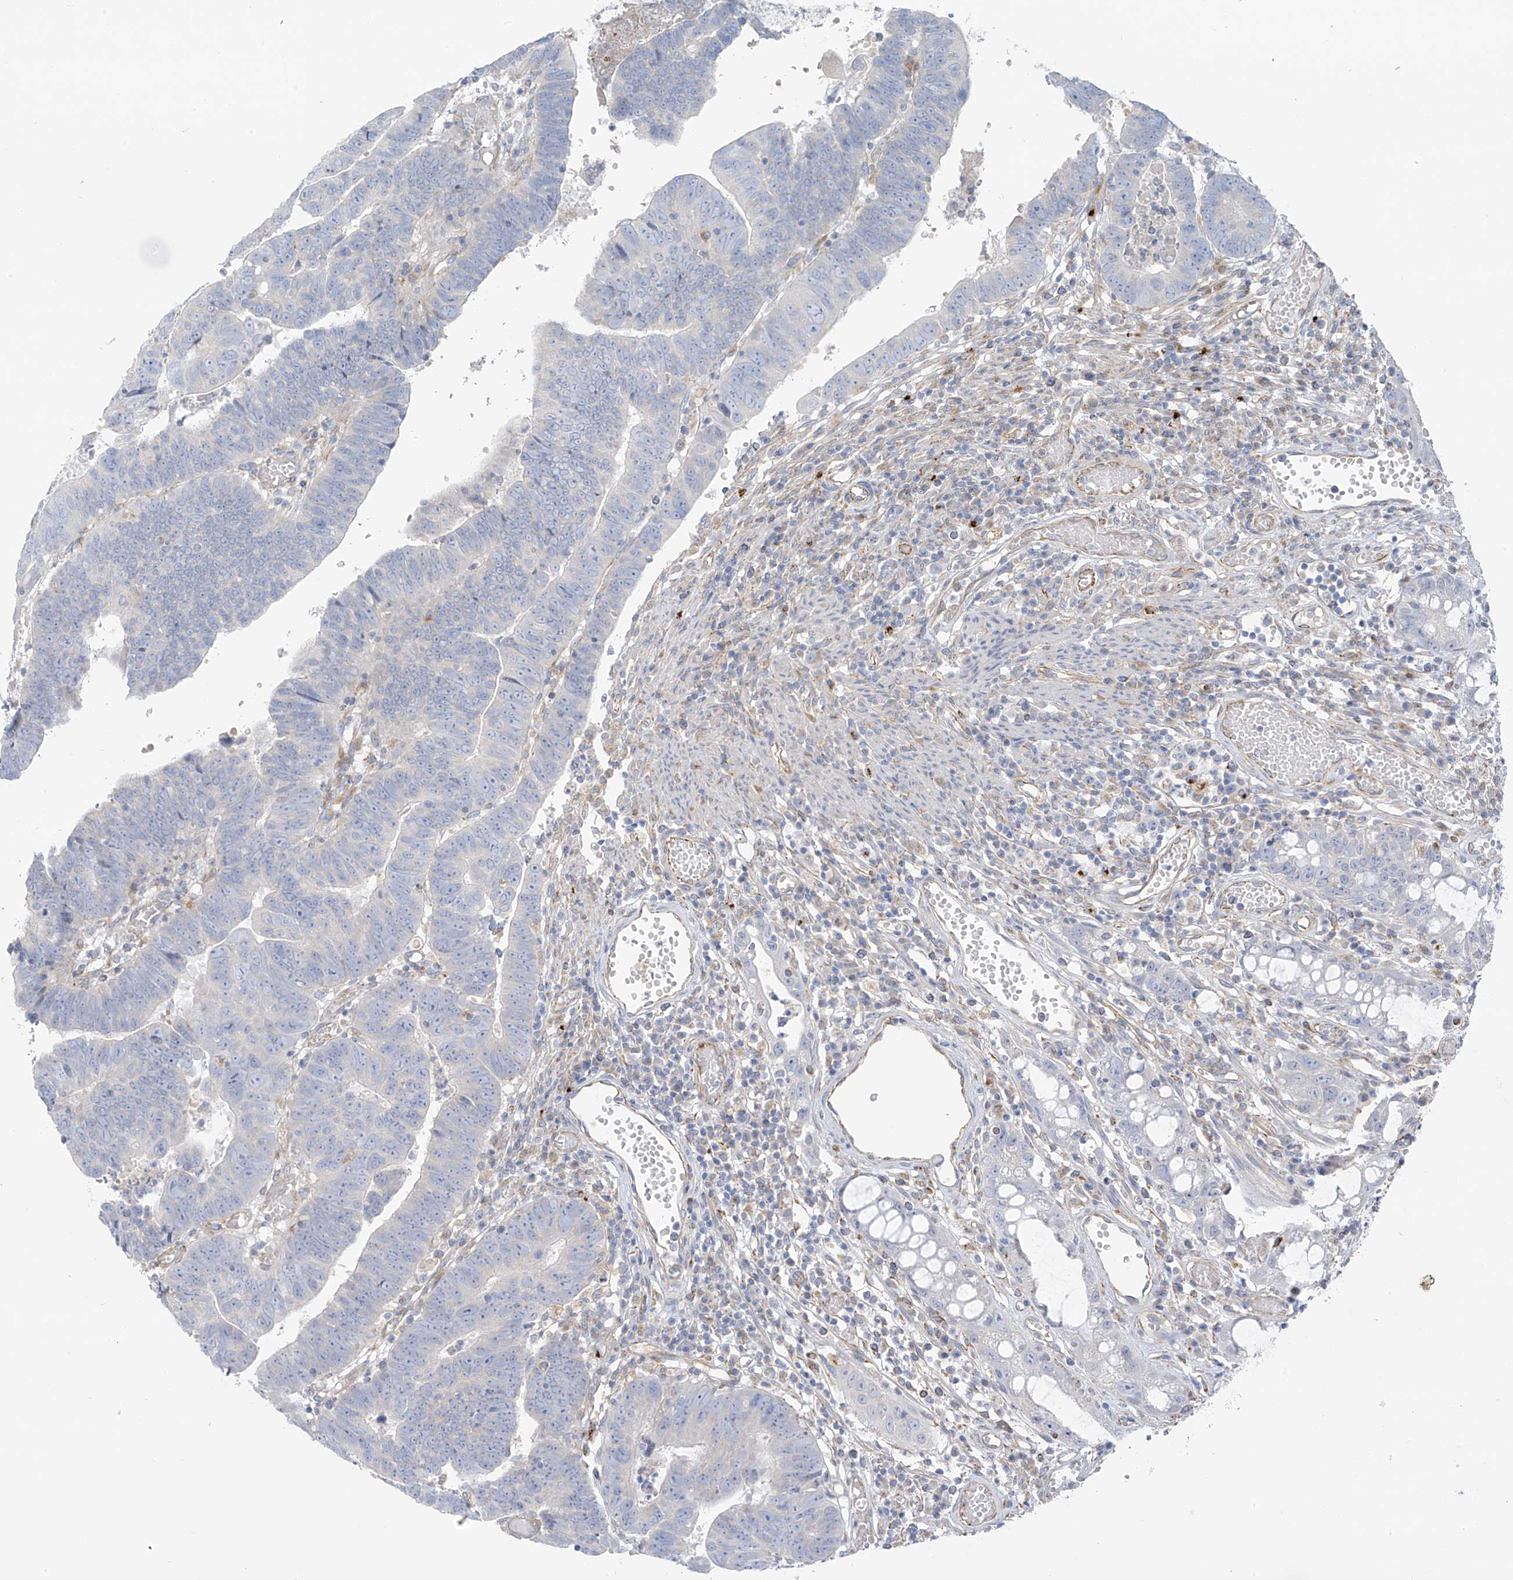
{"staining": {"intensity": "negative", "quantity": "none", "location": "none"}, "tissue": "colorectal cancer", "cell_type": "Tumor cells", "image_type": "cancer", "snomed": [{"axis": "morphology", "description": "Adenocarcinoma, NOS"}, {"axis": "topography", "description": "Rectum"}], "caption": "Immunohistochemistry (IHC) photomicrograph of human colorectal cancer stained for a protein (brown), which exhibits no staining in tumor cells. (DAB (3,3'-diaminobenzidine) IHC visualized using brightfield microscopy, high magnification).", "gene": "TAL2", "patient": {"sex": "female", "age": 65}}